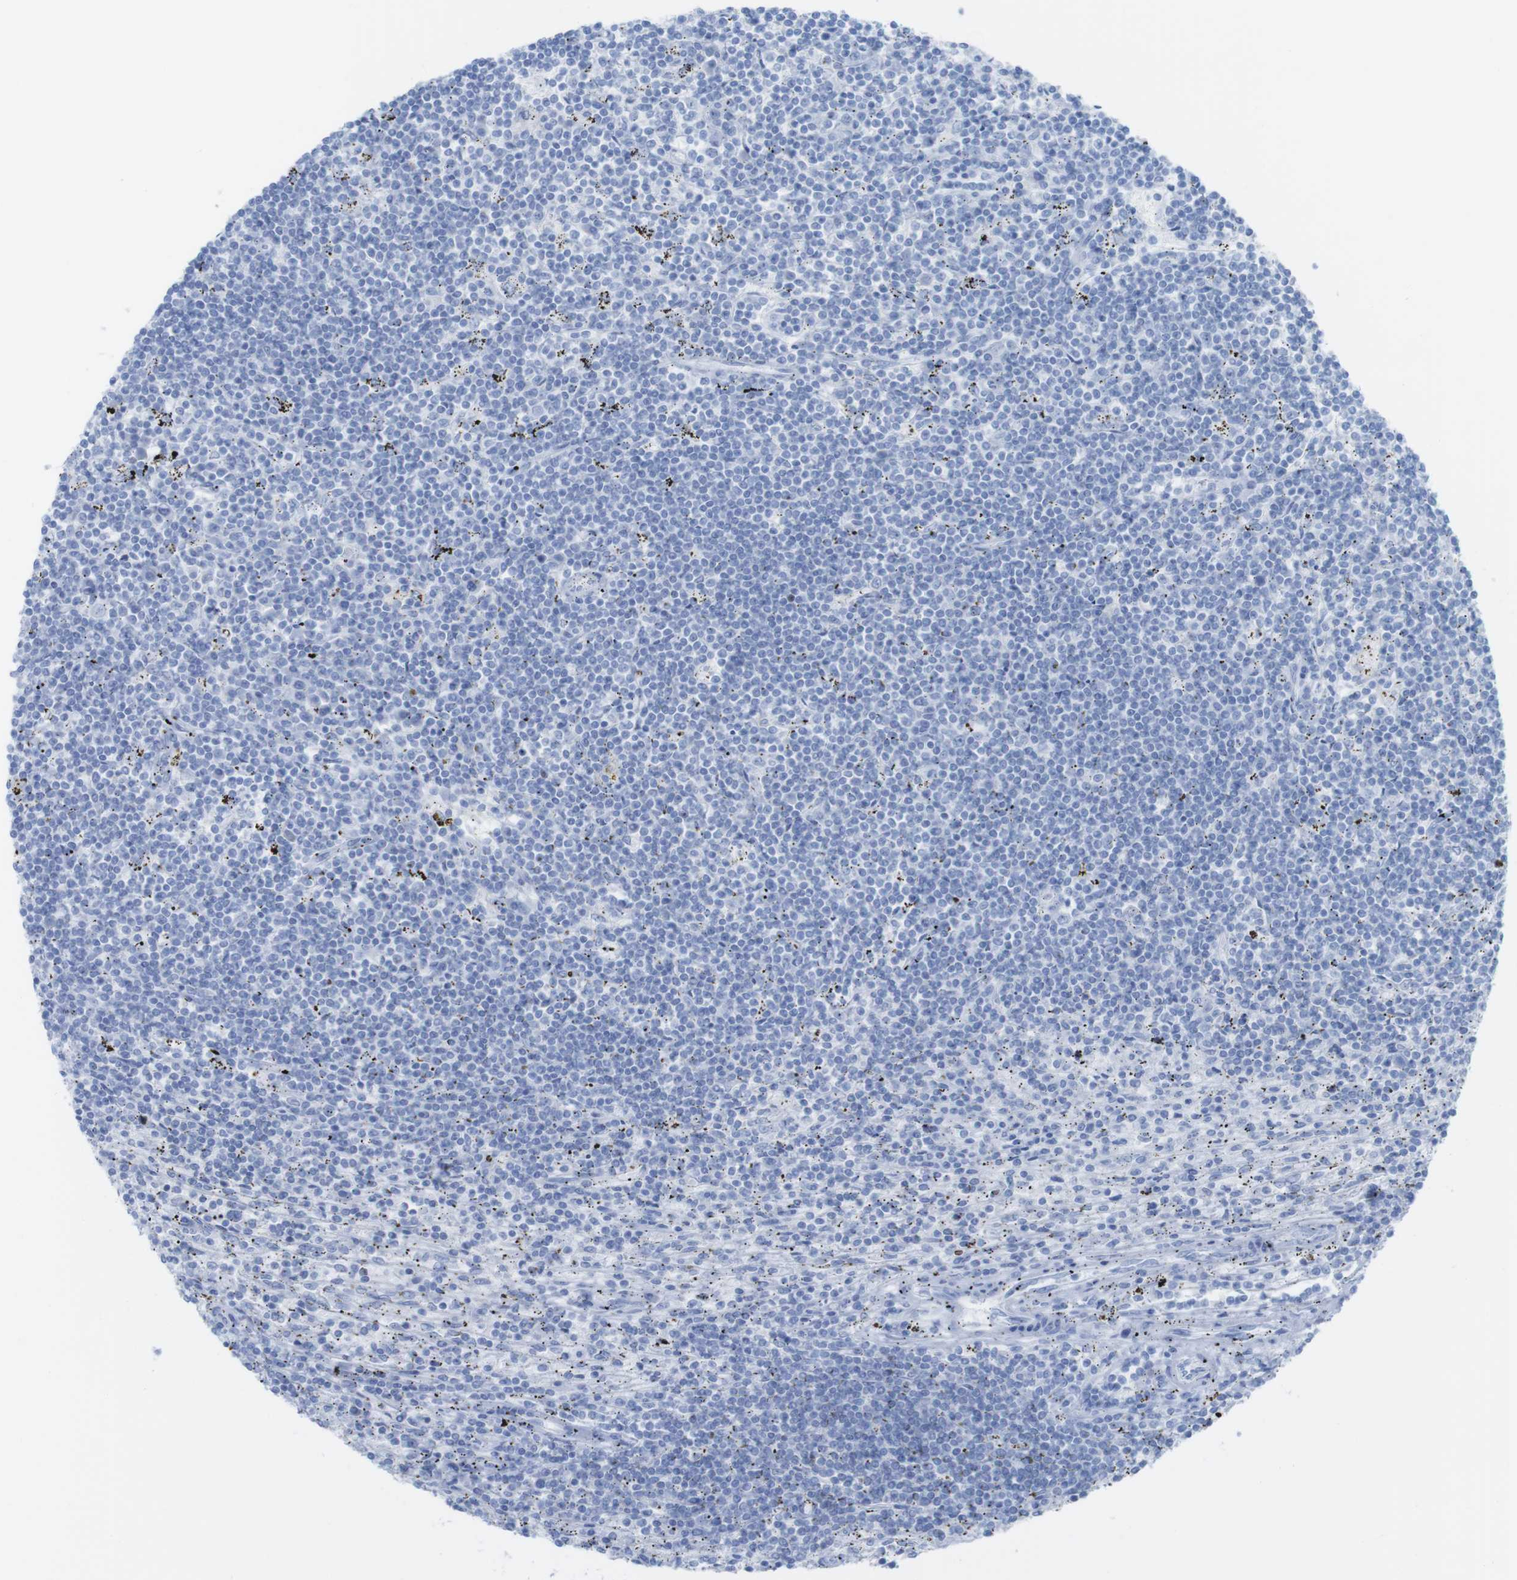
{"staining": {"intensity": "negative", "quantity": "none", "location": "none"}, "tissue": "lymphoma", "cell_type": "Tumor cells", "image_type": "cancer", "snomed": [{"axis": "morphology", "description": "Malignant lymphoma, non-Hodgkin's type, Low grade"}, {"axis": "topography", "description": "Spleen"}], "caption": "Immunohistochemical staining of human lymphoma displays no significant expression in tumor cells.", "gene": "MYH7", "patient": {"sex": "male", "age": 76}}